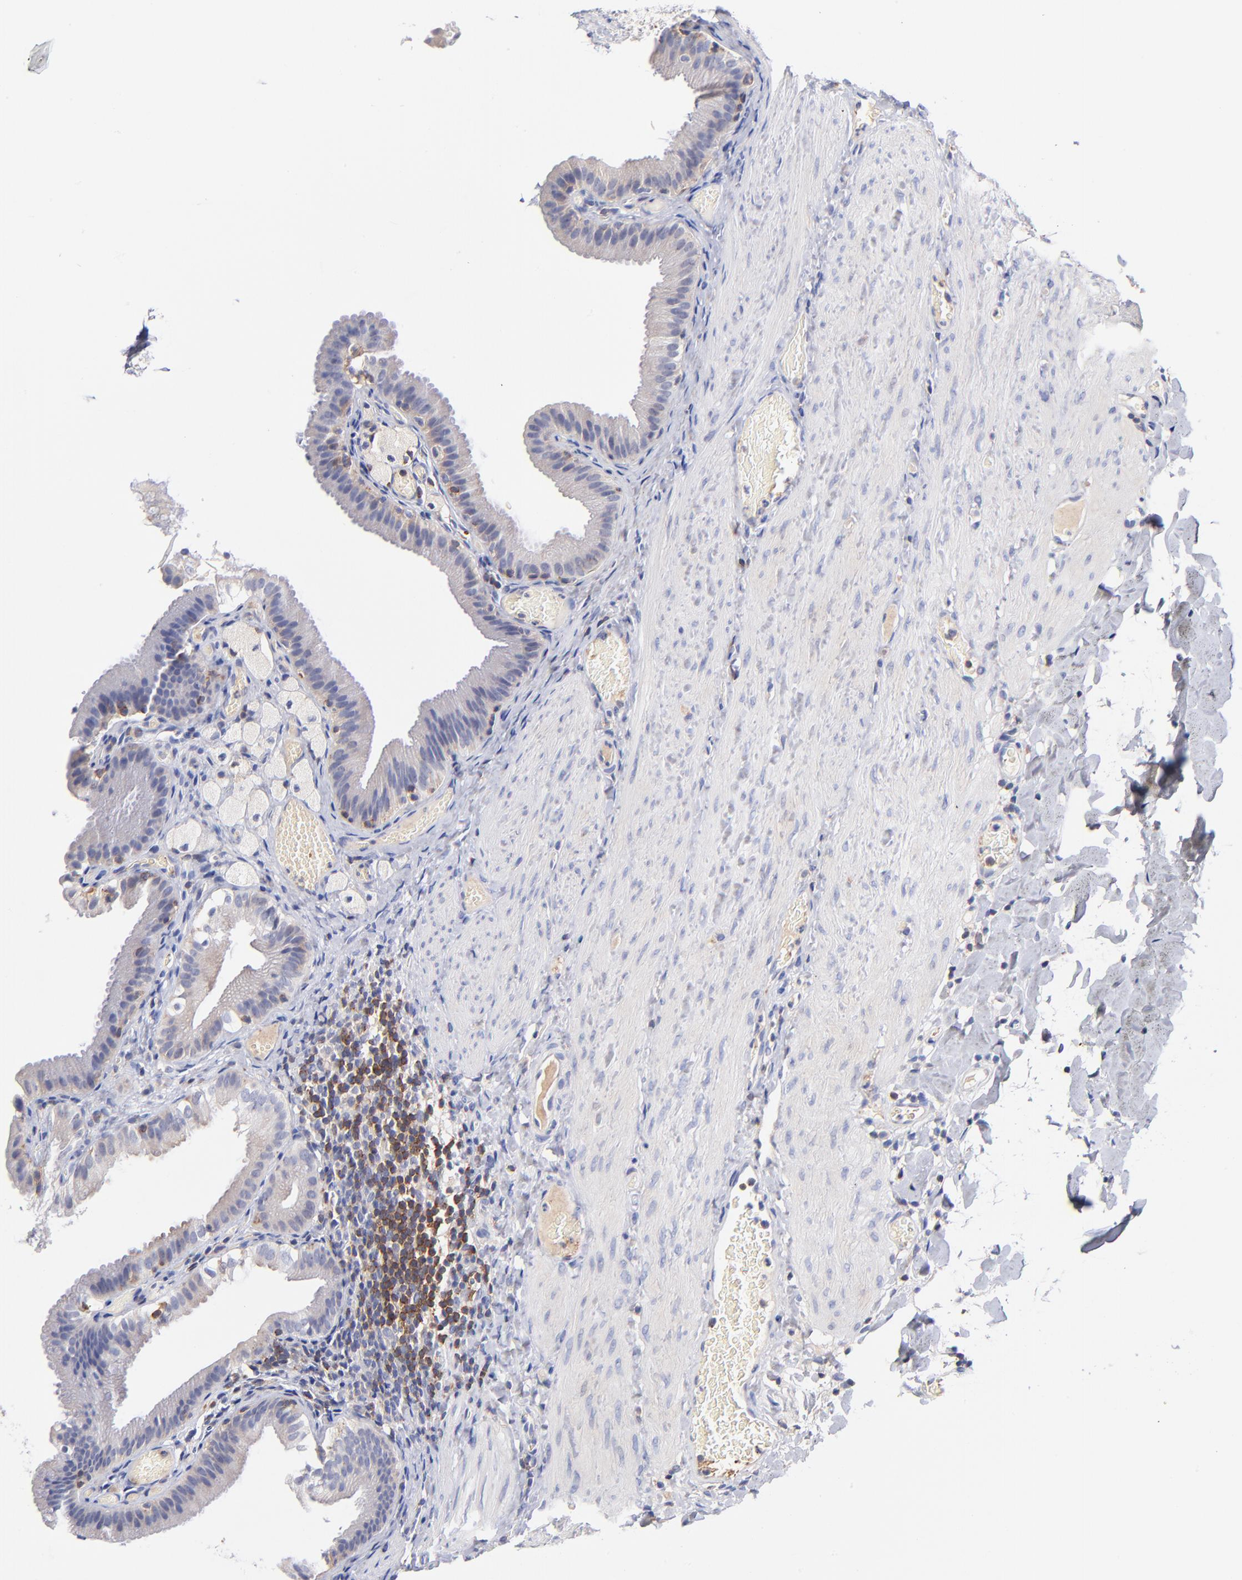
{"staining": {"intensity": "negative", "quantity": "none", "location": "none"}, "tissue": "gallbladder", "cell_type": "Glandular cells", "image_type": "normal", "snomed": [{"axis": "morphology", "description": "Normal tissue, NOS"}, {"axis": "topography", "description": "Gallbladder"}], "caption": "Immunohistochemistry (IHC) of benign human gallbladder reveals no positivity in glandular cells. (Immunohistochemistry (IHC), brightfield microscopy, high magnification).", "gene": "KREMEN2", "patient": {"sex": "female", "age": 24}}